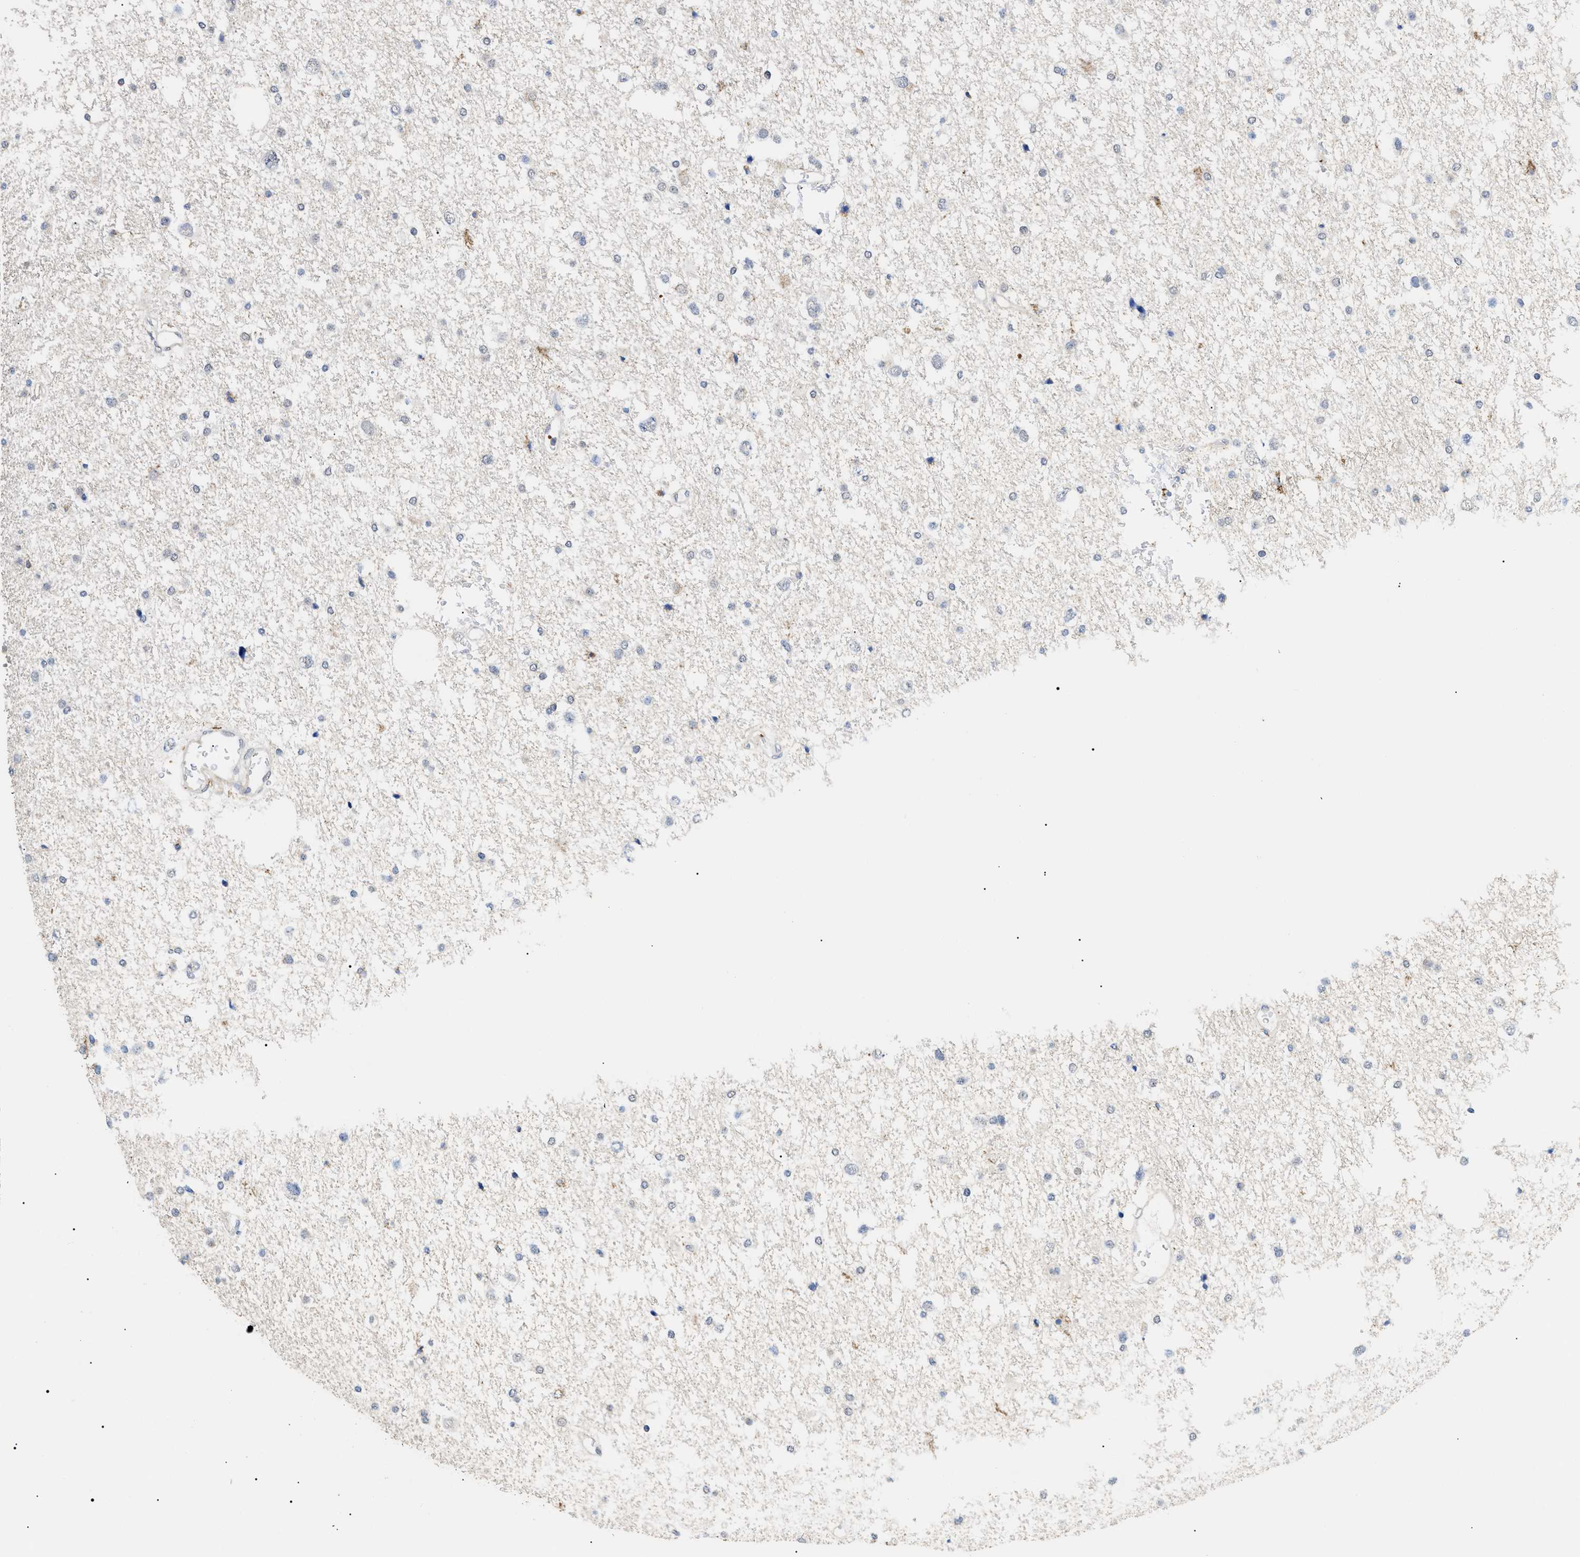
{"staining": {"intensity": "negative", "quantity": "none", "location": "none"}, "tissue": "glioma", "cell_type": "Tumor cells", "image_type": "cancer", "snomed": [{"axis": "morphology", "description": "Glioma, malignant, Low grade"}, {"axis": "topography", "description": "Brain"}], "caption": "This is an immunohistochemistry (IHC) histopathology image of human low-grade glioma (malignant). There is no expression in tumor cells.", "gene": "SFXN5", "patient": {"sex": "female", "age": 37}}